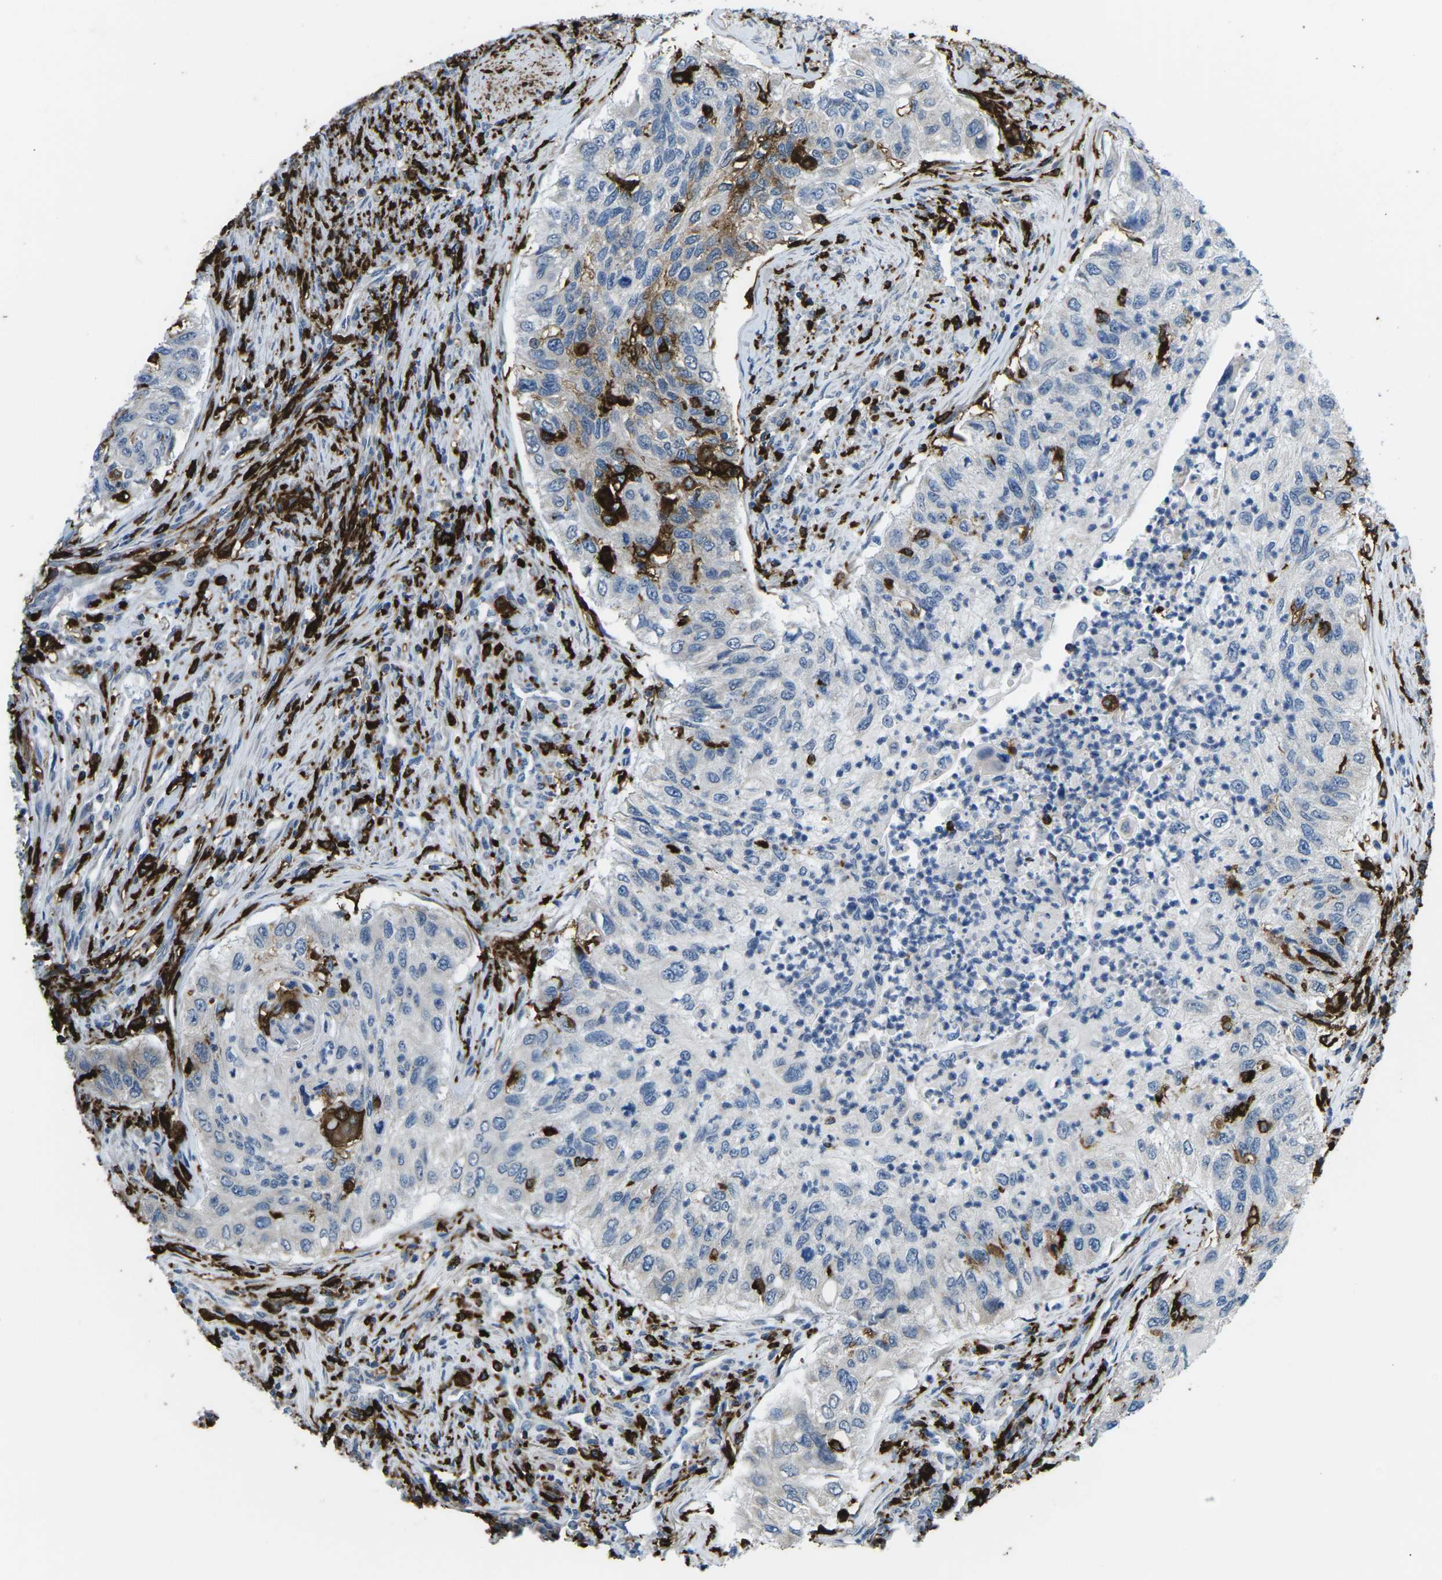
{"staining": {"intensity": "negative", "quantity": "none", "location": "none"}, "tissue": "urothelial cancer", "cell_type": "Tumor cells", "image_type": "cancer", "snomed": [{"axis": "morphology", "description": "Urothelial carcinoma, High grade"}, {"axis": "topography", "description": "Urinary bladder"}], "caption": "The micrograph exhibits no significant positivity in tumor cells of urothelial carcinoma (high-grade).", "gene": "PTPN1", "patient": {"sex": "female", "age": 60}}